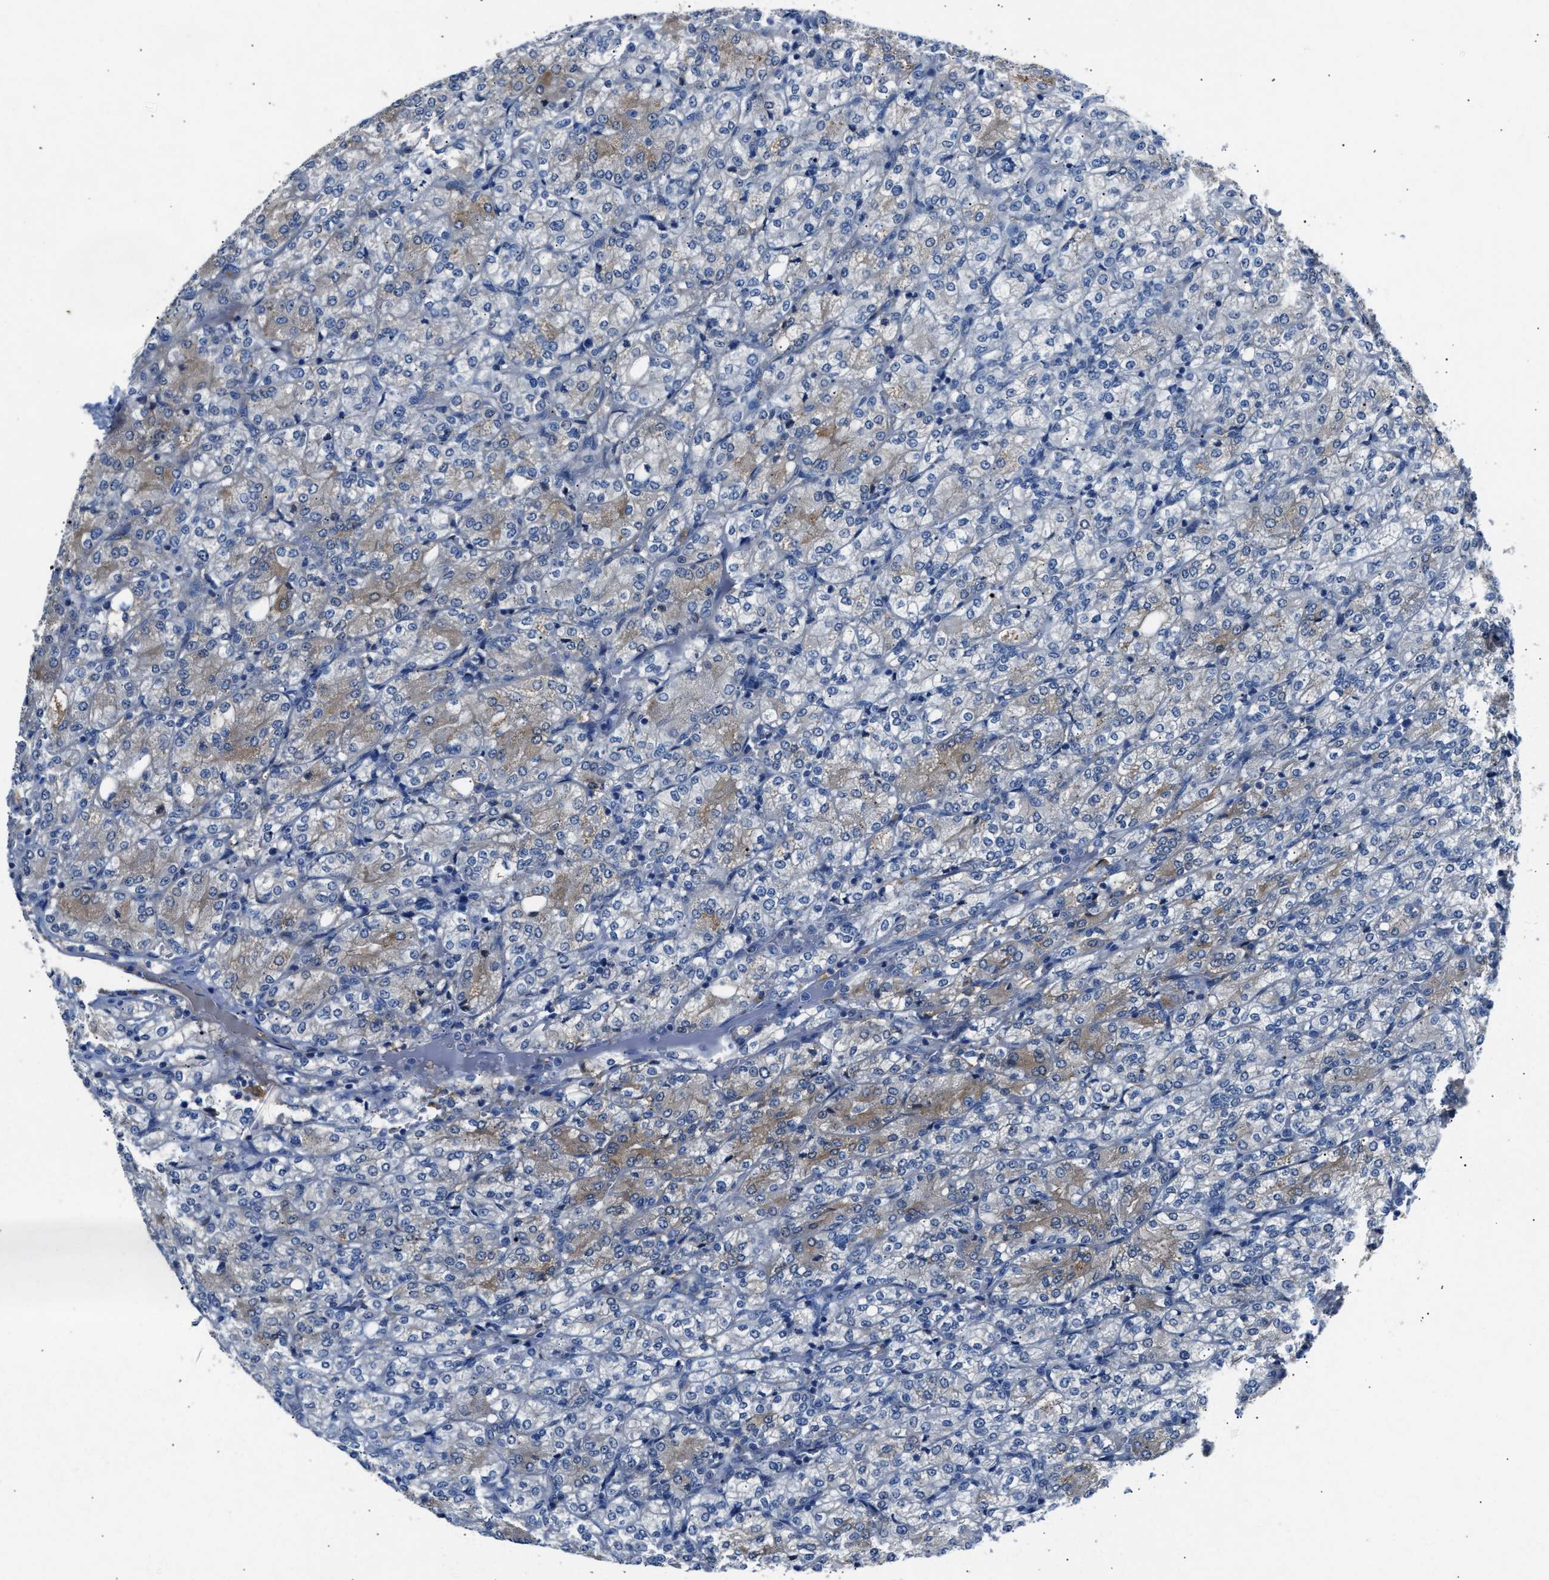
{"staining": {"intensity": "moderate", "quantity": "25%-75%", "location": "cytoplasmic/membranous"}, "tissue": "renal cancer", "cell_type": "Tumor cells", "image_type": "cancer", "snomed": [{"axis": "morphology", "description": "Adenocarcinoma, NOS"}, {"axis": "topography", "description": "Kidney"}], "caption": "Renal cancer (adenocarcinoma) stained with DAB (3,3'-diaminobenzidine) IHC demonstrates medium levels of moderate cytoplasmic/membranous staining in approximately 25%-75% of tumor cells.", "gene": "DNAAF5", "patient": {"sex": "male", "age": 77}}